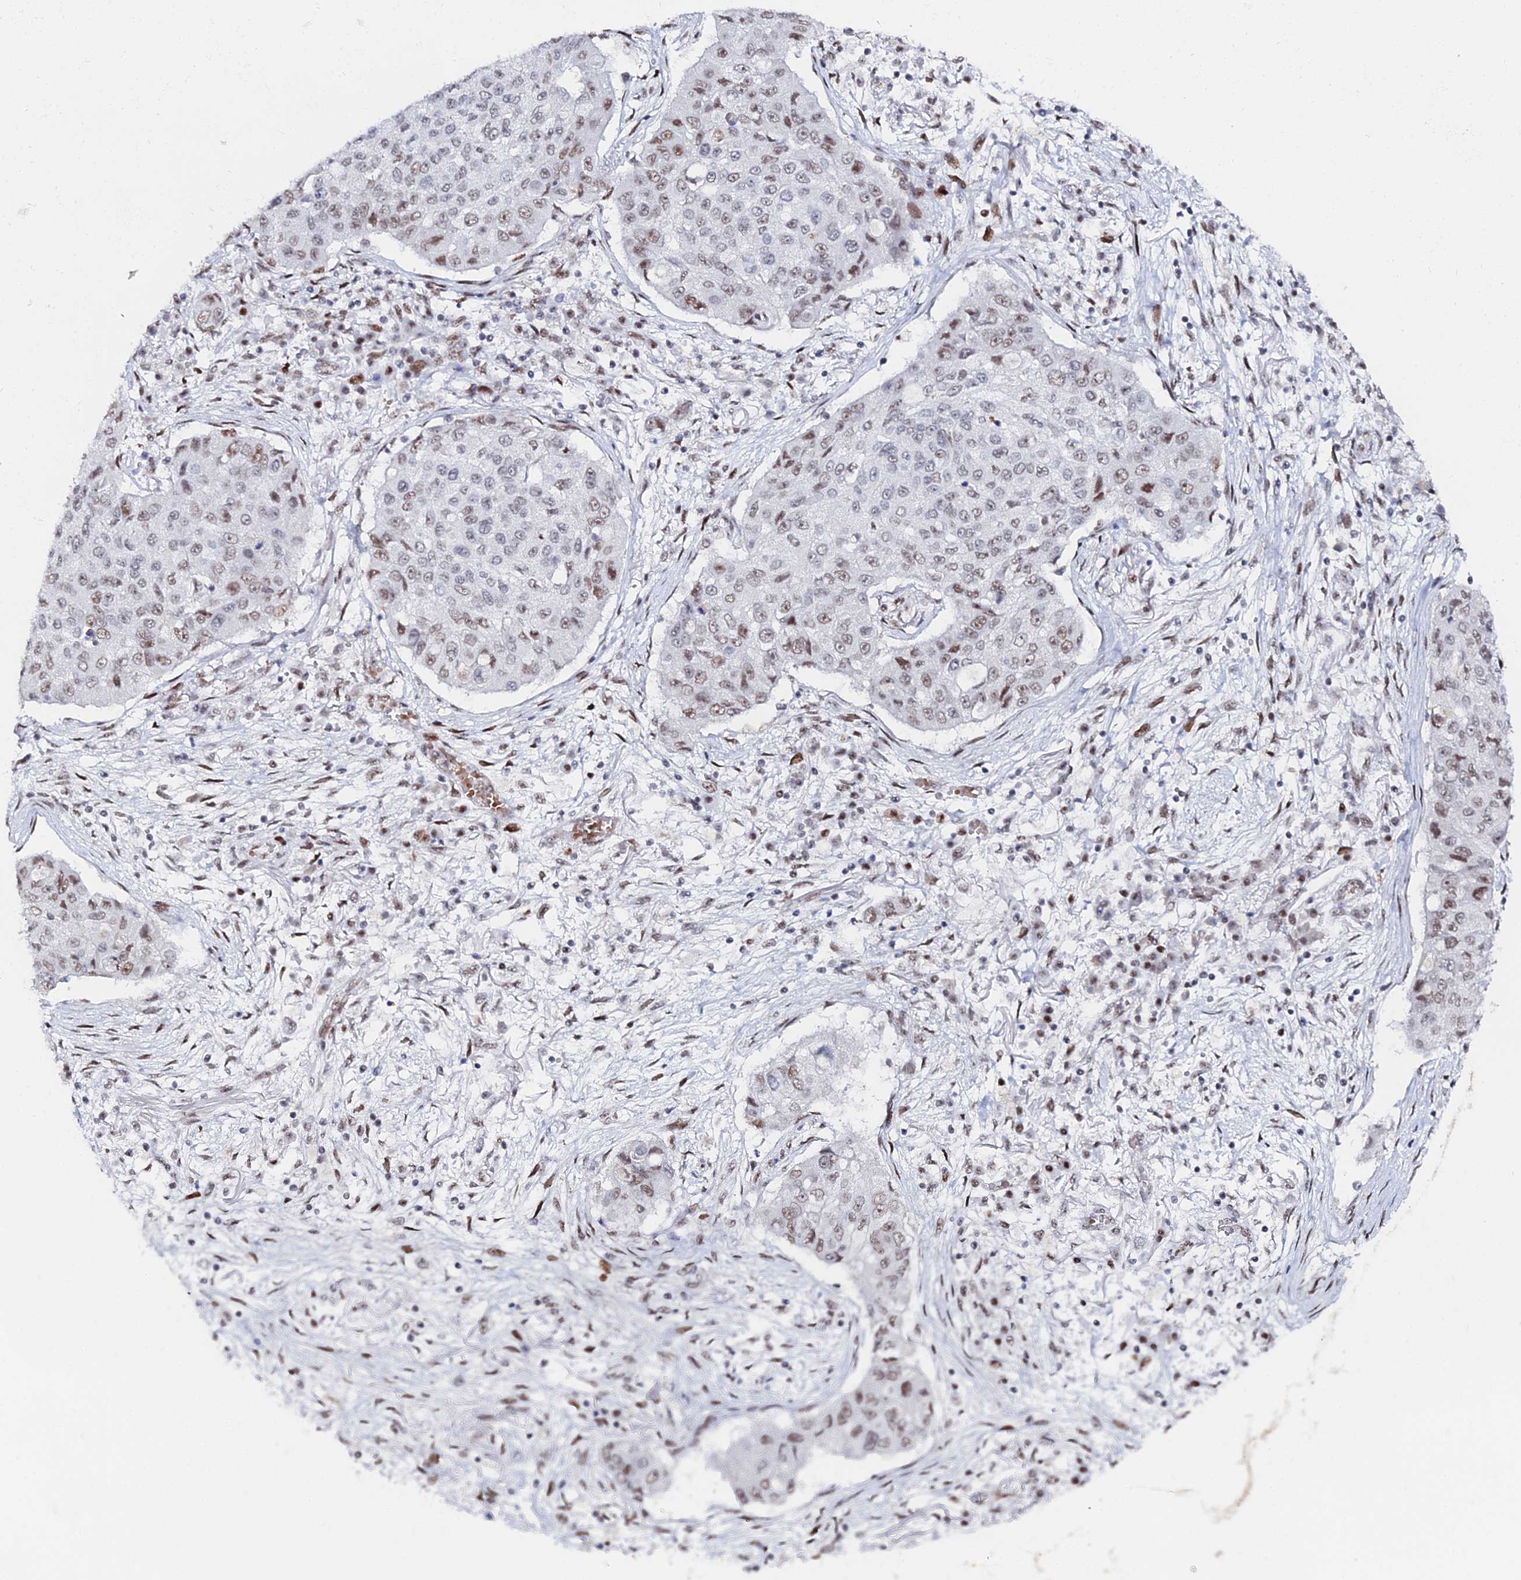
{"staining": {"intensity": "moderate", "quantity": "25%-75%", "location": "nuclear"}, "tissue": "lung cancer", "cell_type": "Tumor cells", "image_type": "cancer", "snomed": [{"axis": "morphology", "description": "Squamous cell carcinoma, NOS"}, {"axis": "topography", "description": "Lung"}], "caption": "This is an image of immunohistochemistry (IHC) staining of lung squamous cell carcinoma, which shows moderate positivity in the nuclear of tumor cells.", "gene": "GSC2", "patient": {"sex": "male", "age": 74}}